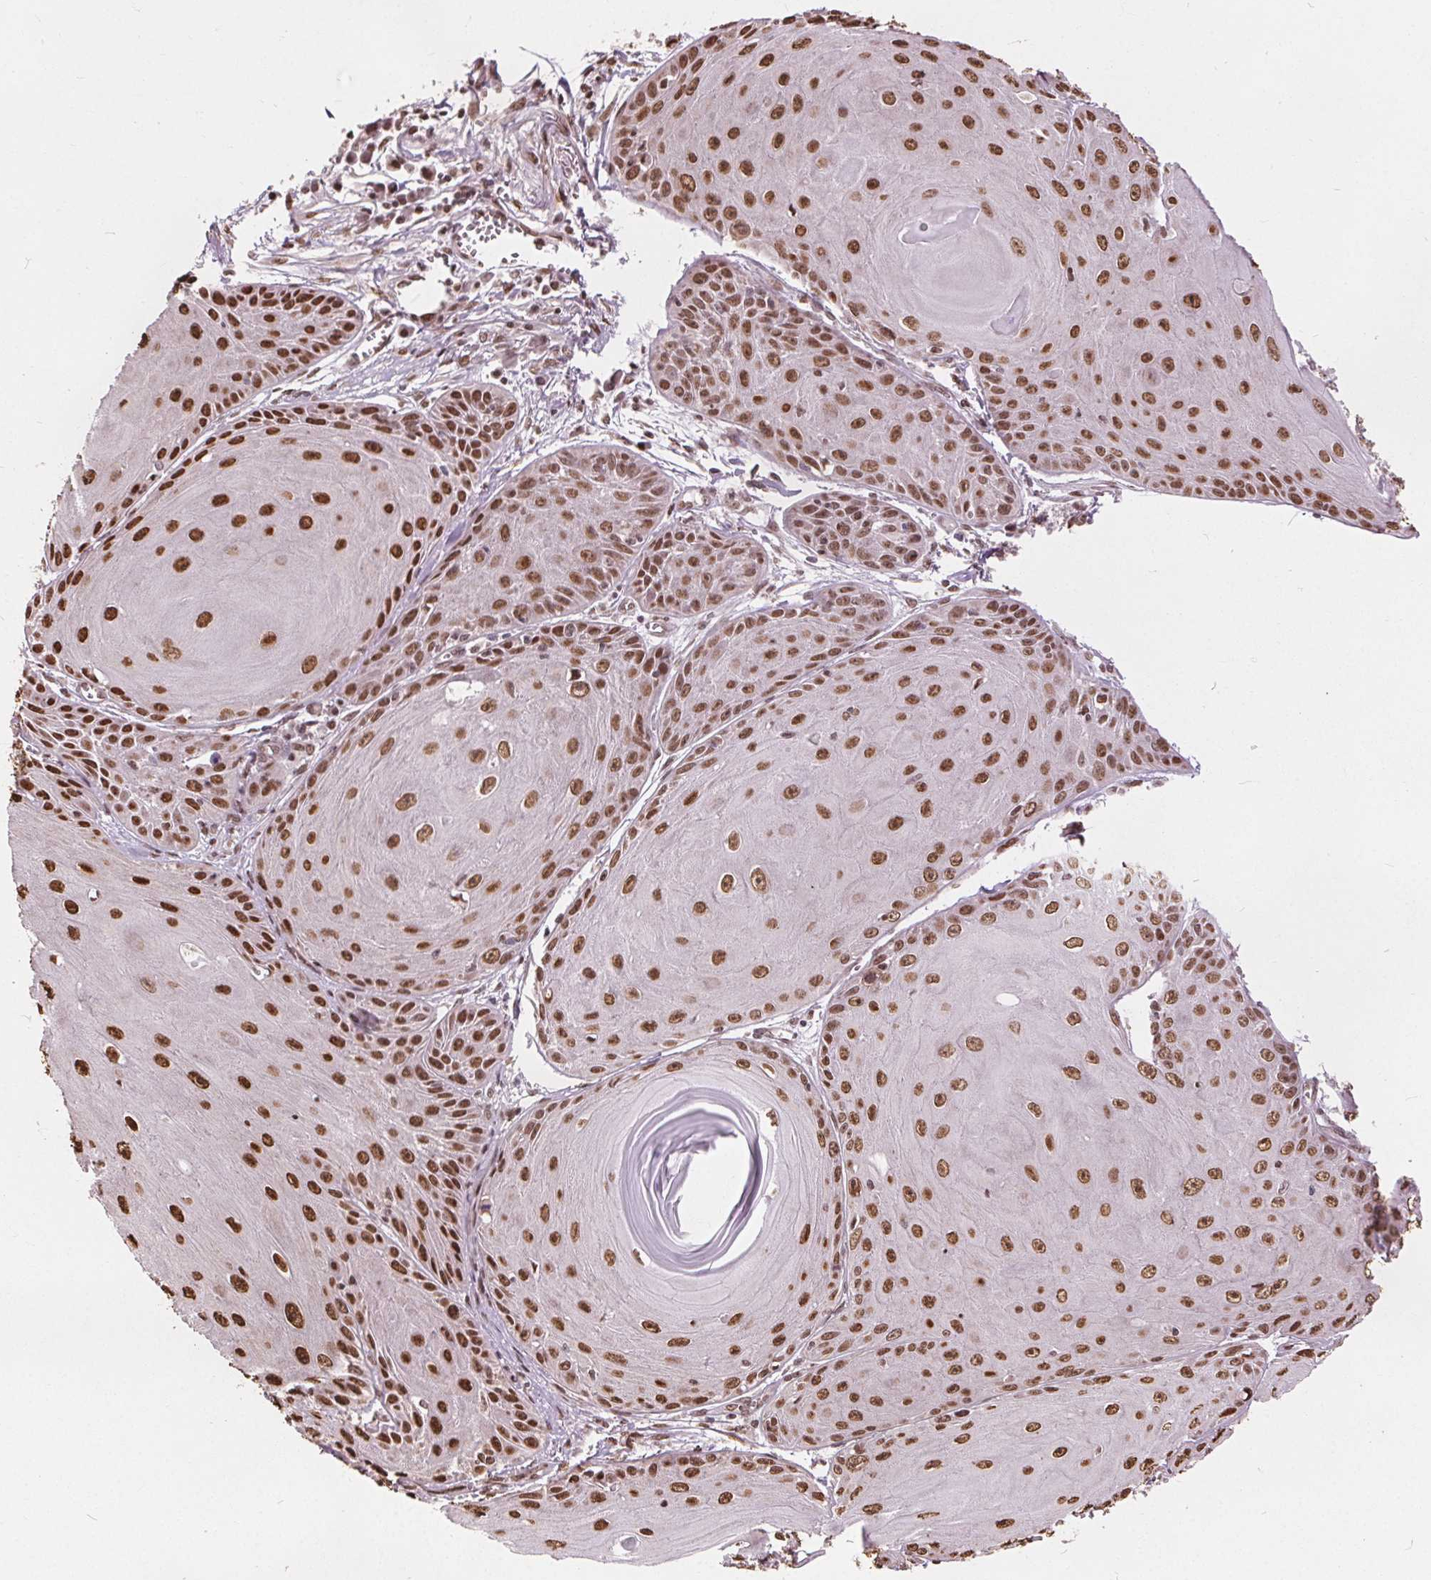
{"staining": {"intensity": "strong", "quantity": ">75%", "location": "nuclear"}, "tissue": "skin cancer", "cell_type": "Tumor cells", "image_type": "cancer", "snomed": [{"axis": "morphology", "description": "Squamous cell carcinoma, NOS"}, {"axis": "topography", "description": "Skin"}, {"axis": "topography", "description": "Vulva"}], "caption": "A high amount of strong nuclear positivity is appreciated in about >75% of tumor cells in squamous cell carcinoma (skin) tissue. (brown staining indicates protein expression, while blue staining denotes nuclei).", "gene": "ISLR2", "patient": {"sex": "female", "age": 85}}